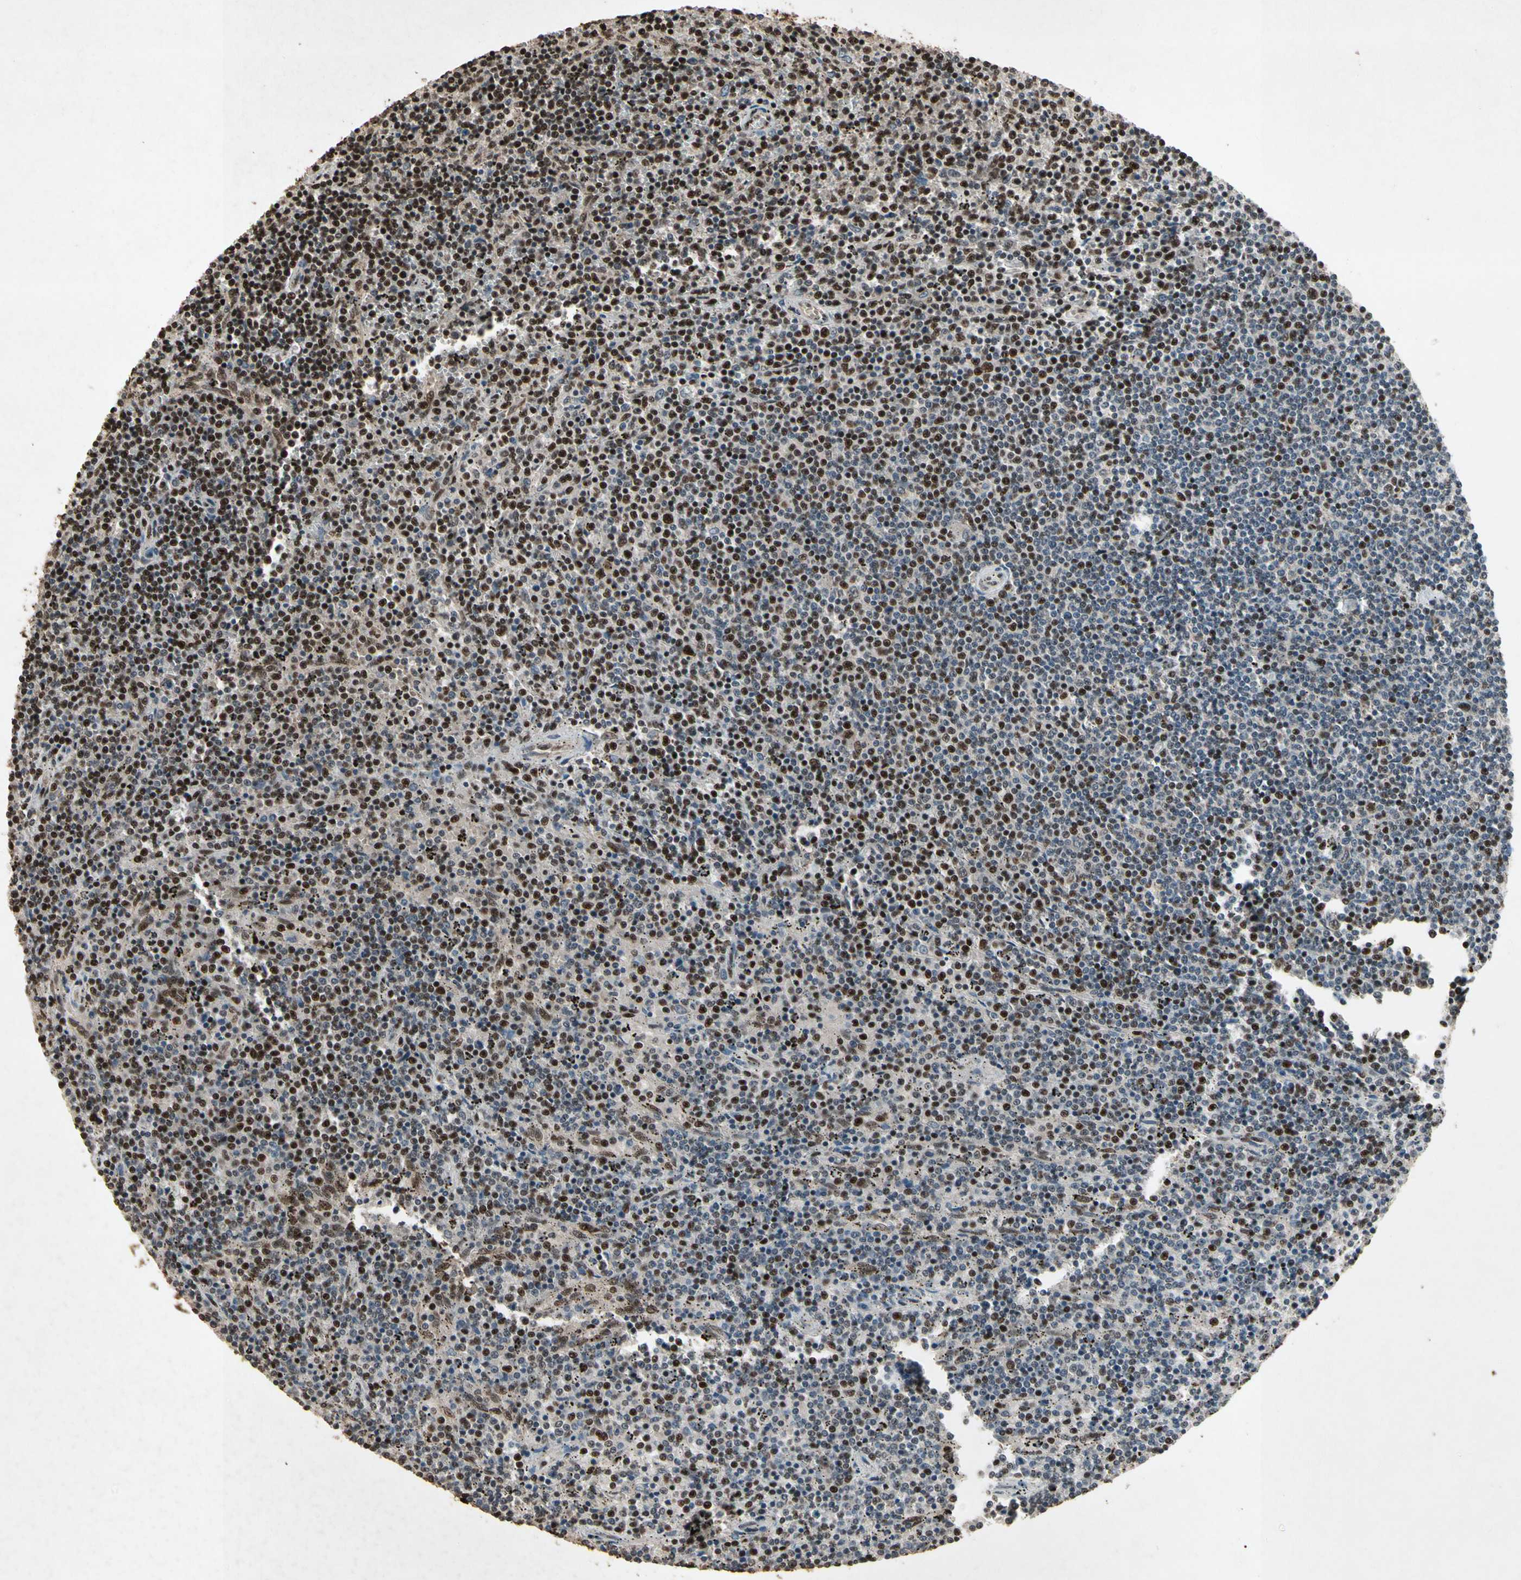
{"staining": {"intensity": "strong", "quantity": "25%-75%", "location": "nuclear"}, "tissue": "lymphoma", "cell_type": "Tumor cells", "image_type": "cancer", "snomed": [{"axis": "morphology", "description": "Malignant lymphoma, non-Hodgkin's type, Low grade"}, {"axis": "topography", "description": "Spleen"}], "caption": "Immunohistochemistry (IHC) (DAB) staining of low-grade malignant lymphoma, non-Hodgkin's type exhibits strong nuclear protein expression in approximately 25%-75% of tumor cells.", "gene": "TBX2", "patient": {"sex": "female", "age": 50}}